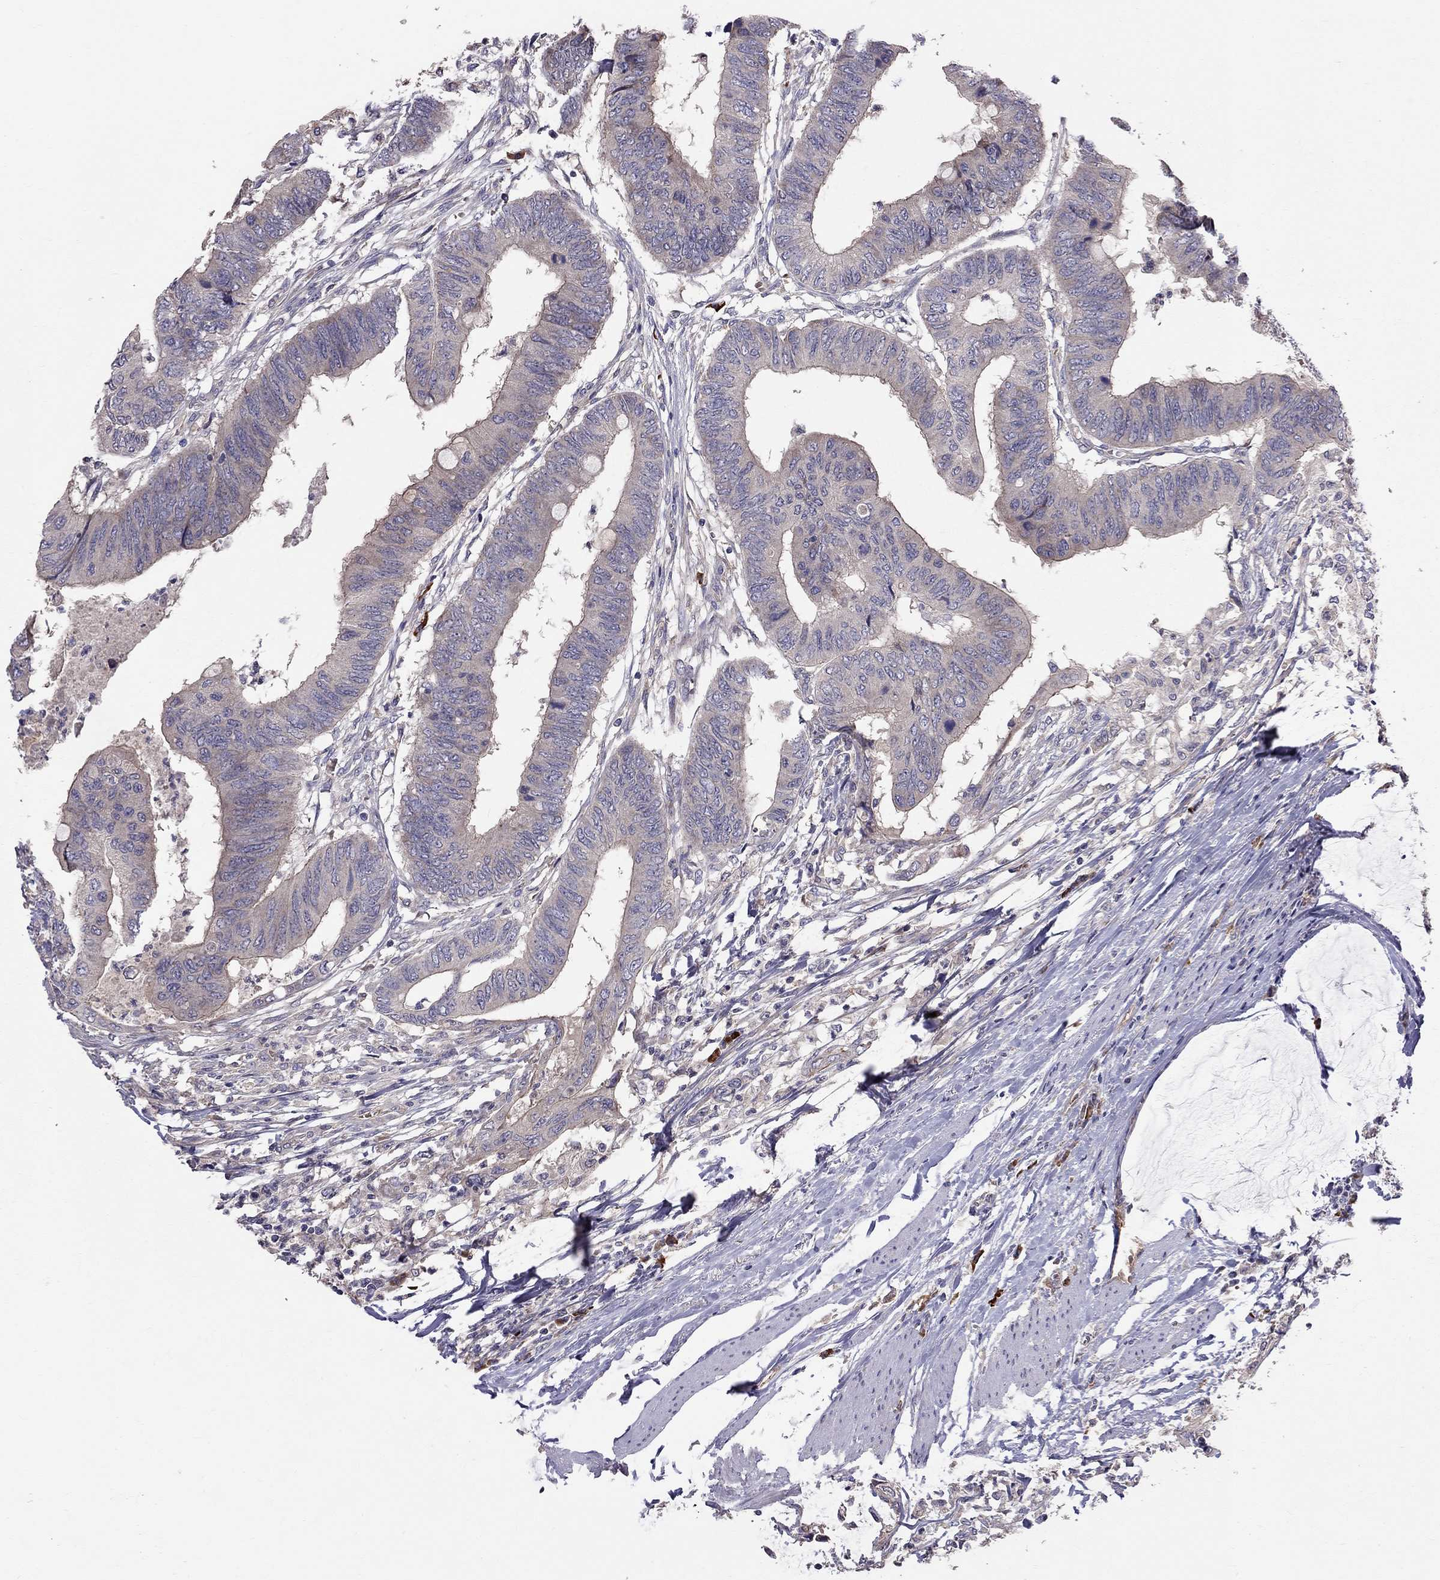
{"staining": {"intensity": "weak", "quantity": "25%-75%", "location": "cytoplasmic/membranous"}, "tissue": "colorectal cancer", "cell_type": "Tumor cells", "image_type": "cancer", "snomed": [{"axis": "morphology", "description": "Normal tissue, NOS"}, {"axis": "morphology", "description": "Adenocarcinoma, NOS"}, {"axis": "topography", "description": "Rectum"}, {"axis": "topography", "description": "Peripheral nerve tissue"}], "caption": "Immunohistochemistry (IHC) micrograph of human colorectal cancer (adenocarcinoma) stained for a protein (brown), which shows low levels of weak cytoplasmic/membranous positivity in about 25%-75% of tumor cells.", "gene": "PIK3CG", "patient": {"sex": "male", "age": 92}}